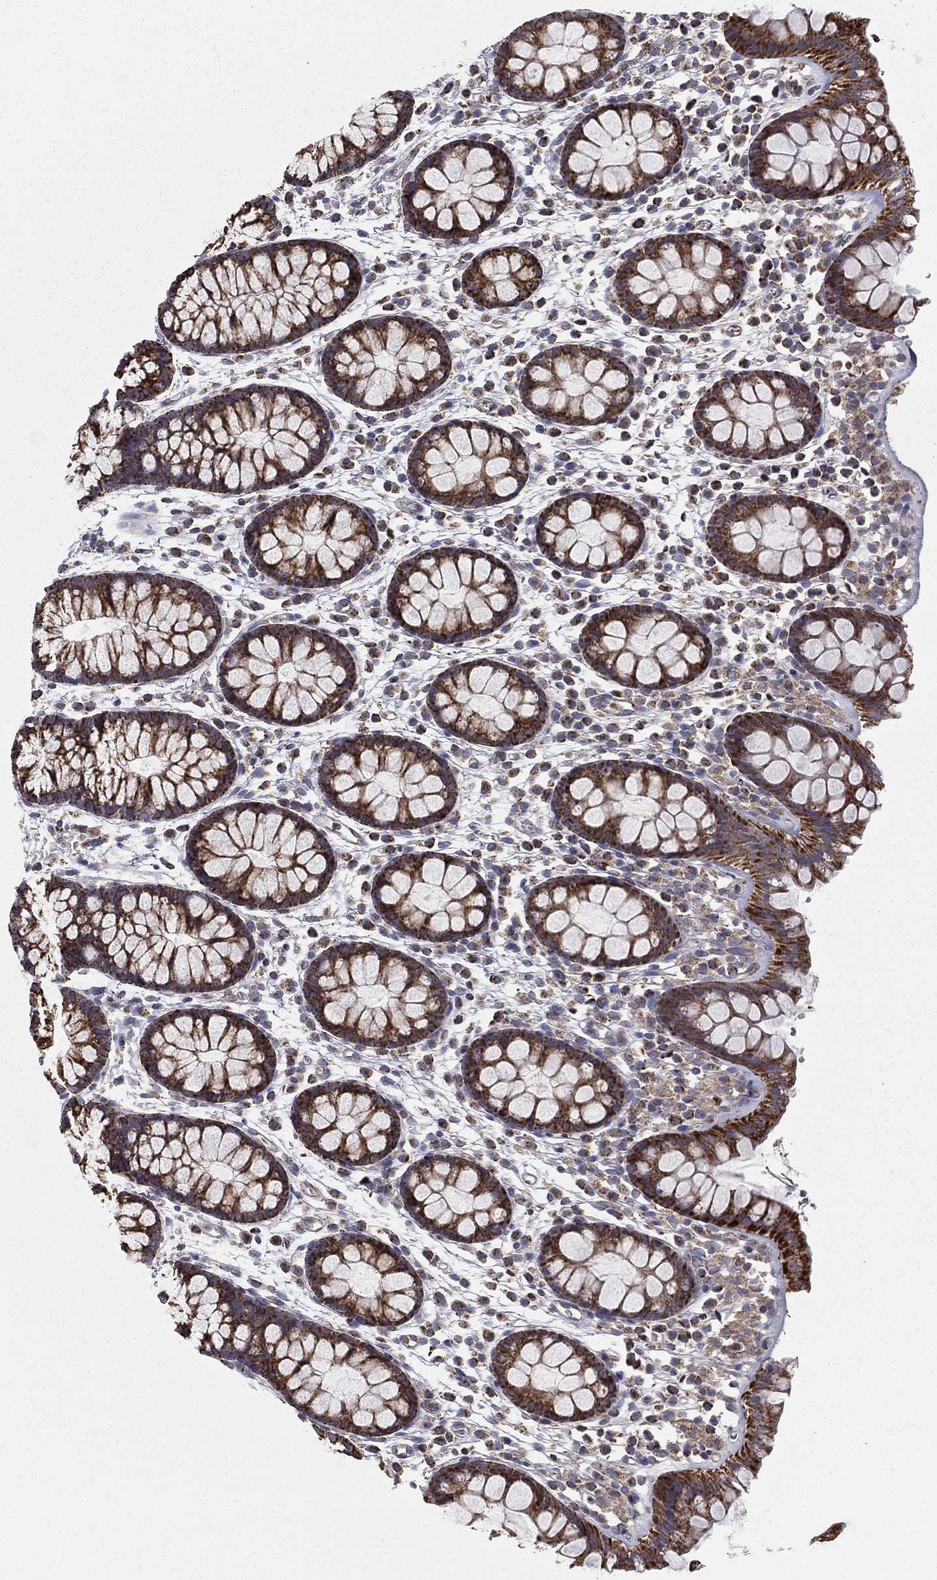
{"staining": {"intensity": "negative", "quantity": "none", "location": "none"}, "tissue": "colon", "cell_type": "Endothelial cells", "image_type": "normal", "snomed": [{"axis": "morphology", "description": "Normal tissue, NOS"}, {"axis": "topography", "description": "Colon"}], "caption": "Protein analysis of unremarkable colon displays no significant expression in endothelial cells. The staining was performed using DAB (3,3'-diaminobenzidine) to visualize the protein expression in brown, while the nuclei were stained in blue with hematoxylin (Magnification: 20x).", "gene": "HADH", "patient": {"sex": "male", "age": 76}}